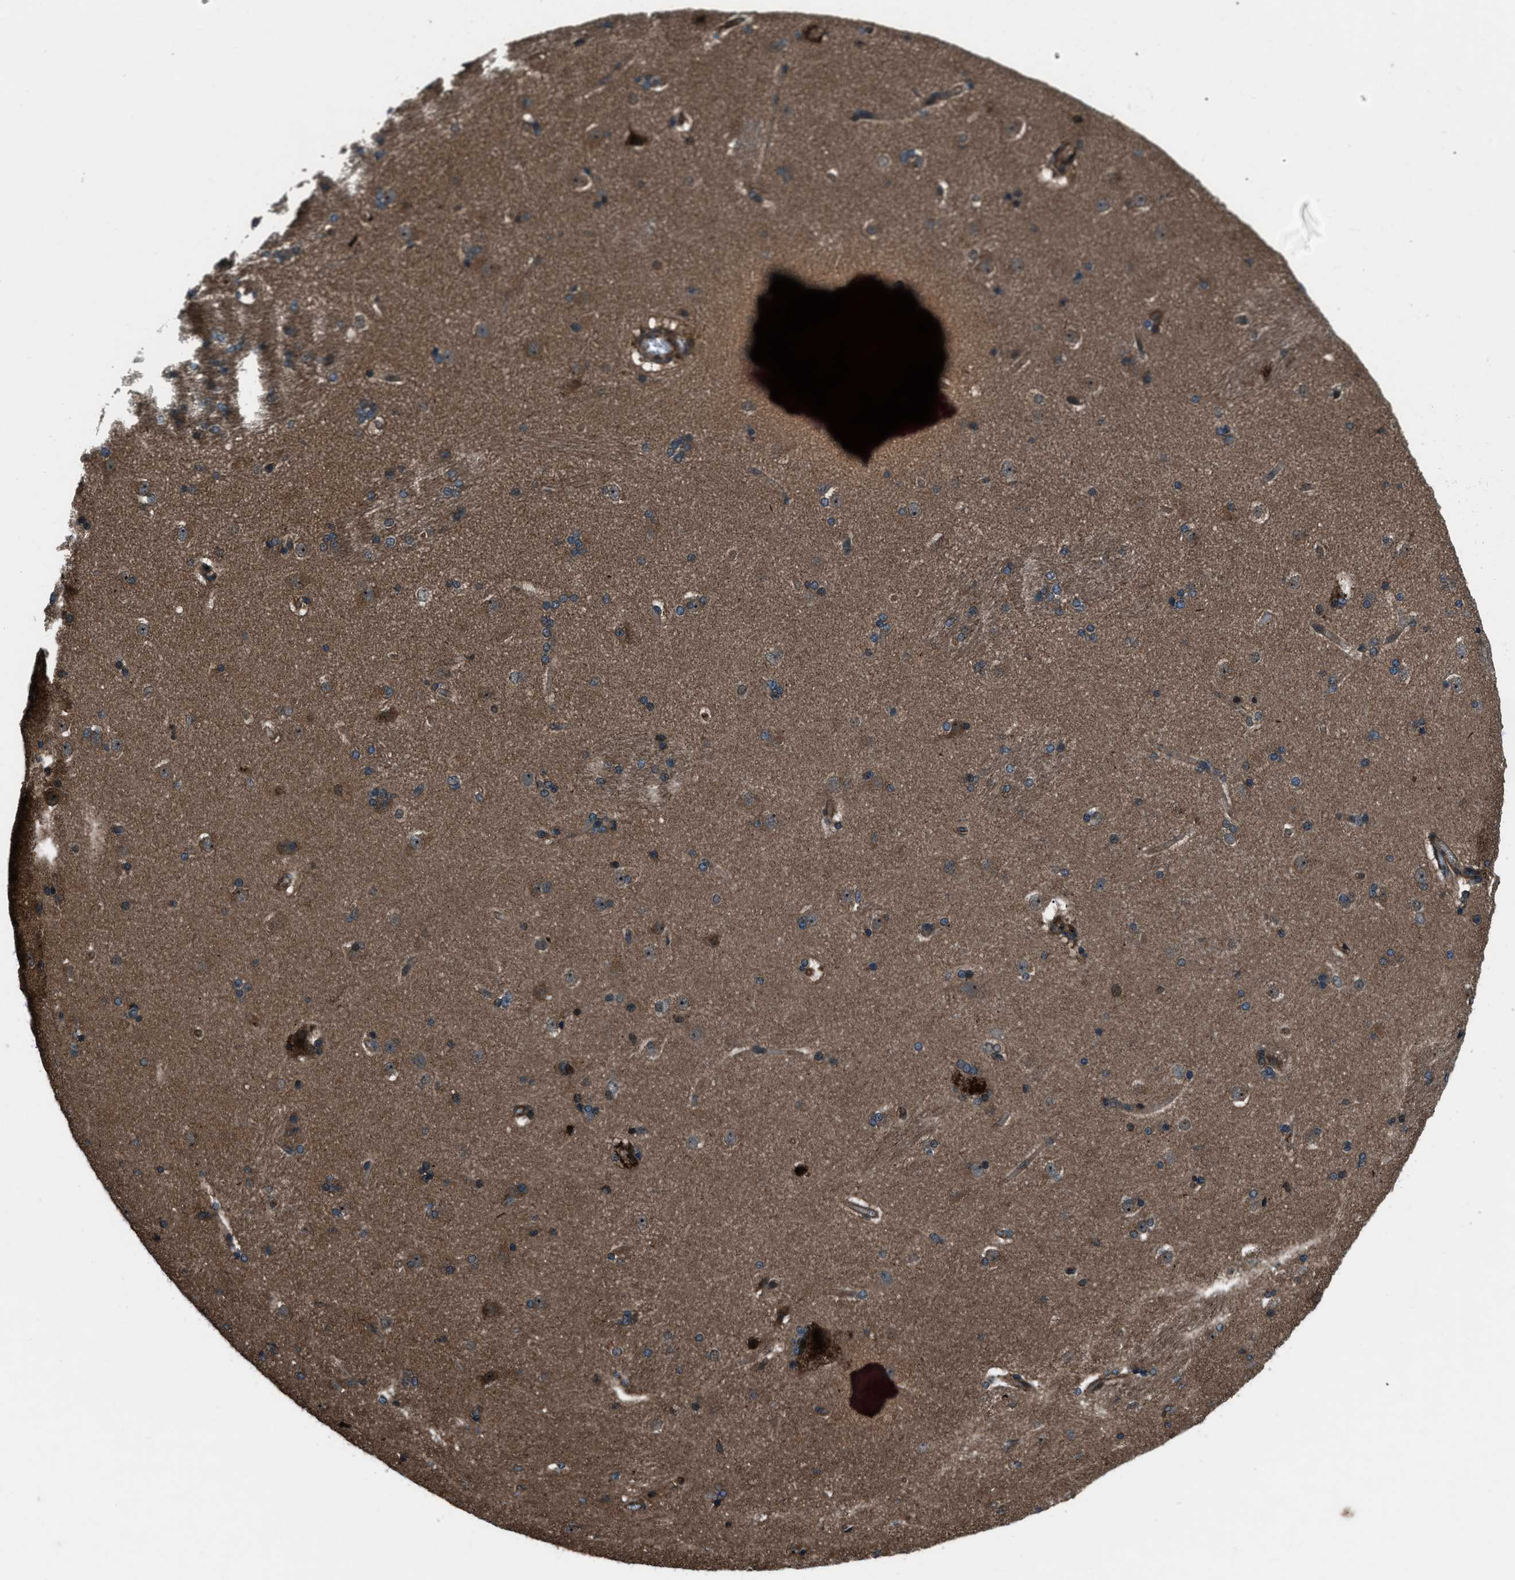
{"staining": {"intensity": "moderate", "quantity": "<25%", "location": "cytoplasmic/membranous"}, "tissue": "caudate", "cell_type": "Glial cells", "image_type": "normal", "snomed": [{"axis": "morphology", "description": "Normal tissue, NOS"}, {"axis": "topography", "description": "Lateral ventricle wall"}], "caption": "High-power microscopy captured an IHC histopathology image of benign caudate, revealing moderate cytoplasmic/membranous staining in approximately <25% of glial cells.", "gene": "SNX30", "patient": {"sex": "female", "age": 19}}